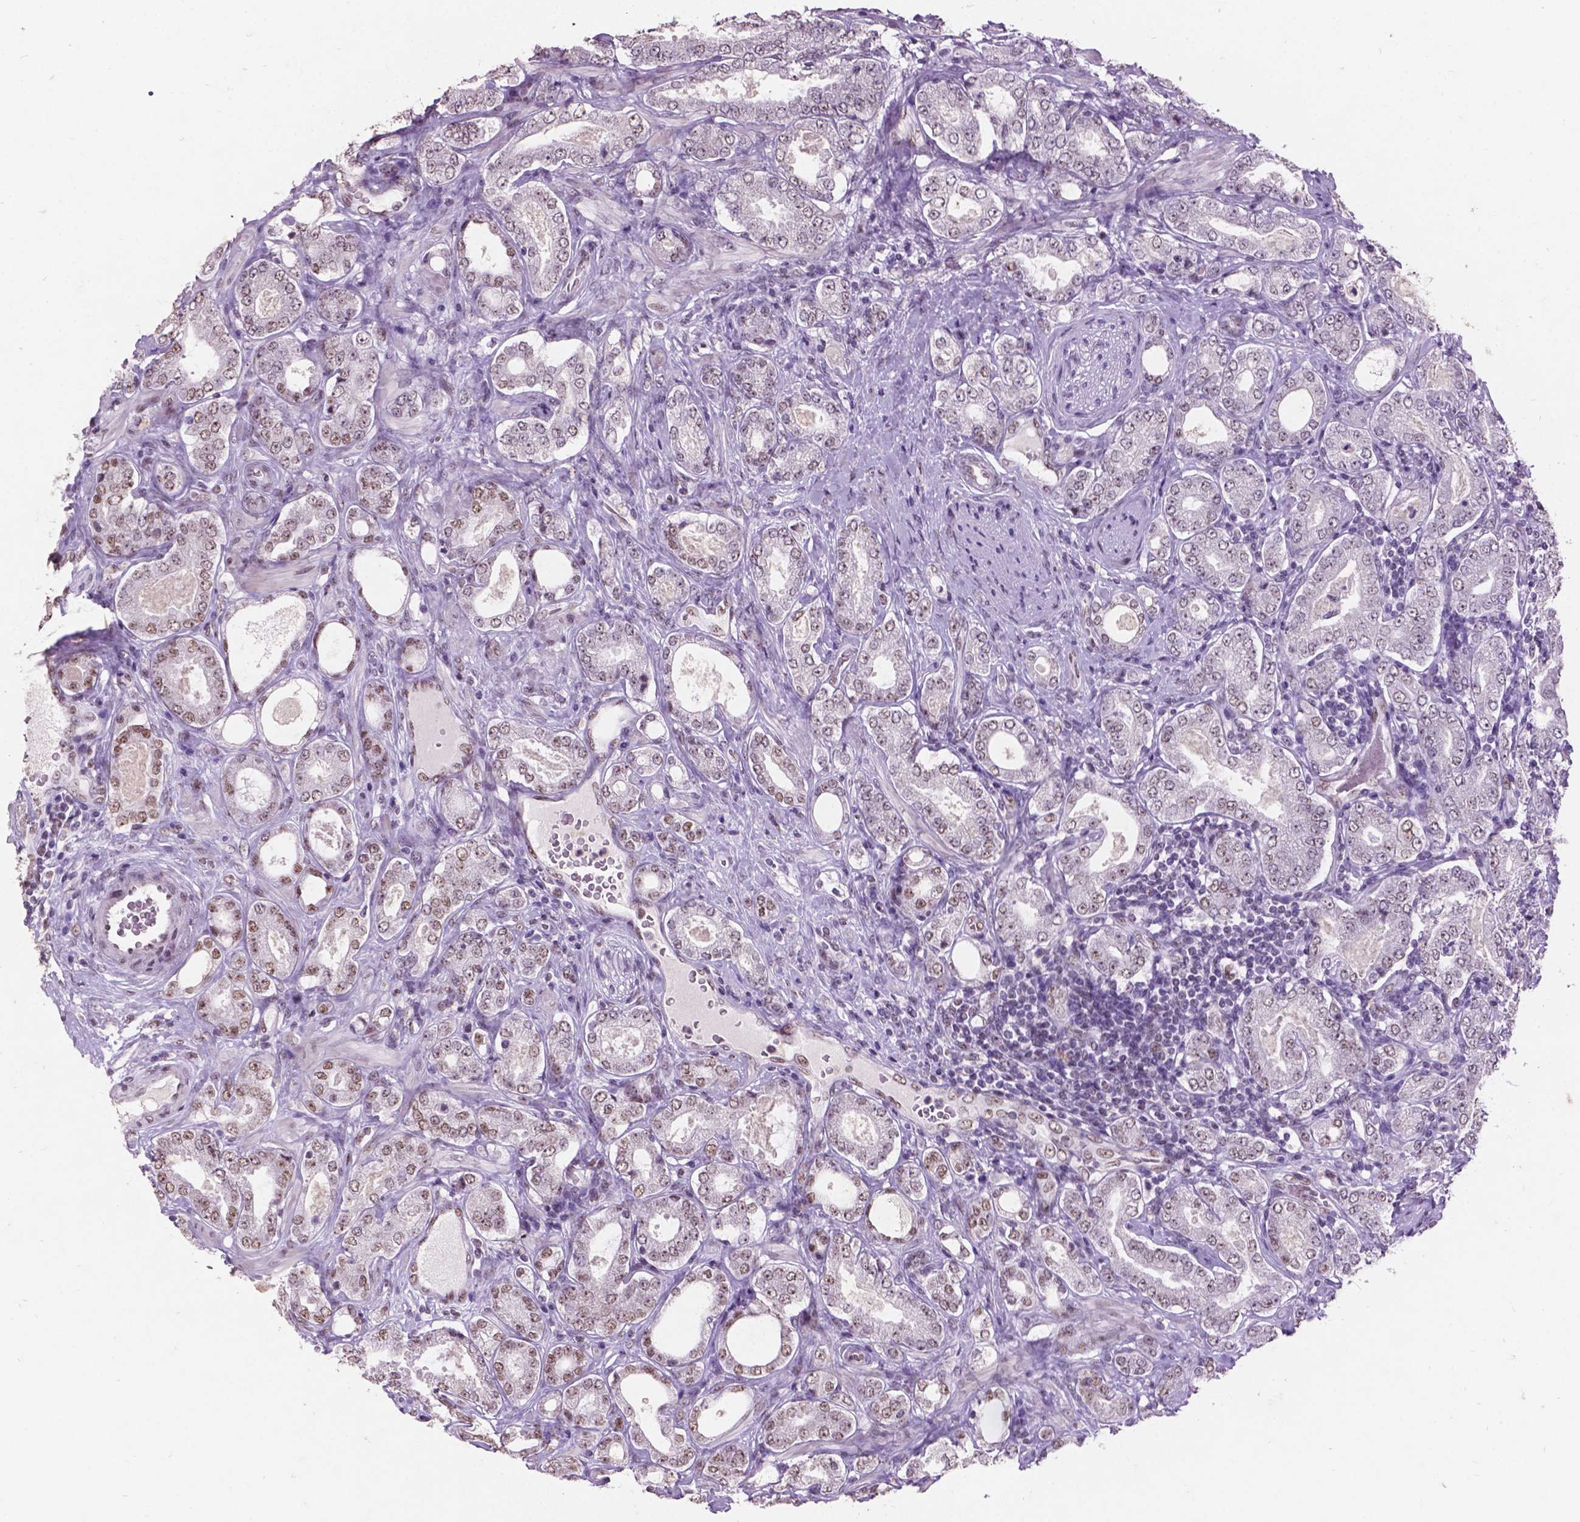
{"staining": {"intensity": "moderate", "quantity": "<25%", "location": "nuclear"}, "tissue": "prostate cancer", "cell_type": "Tumor cells", "image_type": "cancer", "snomed": [{"axis": "morphology", "description": "Adenocarcinoma, NOS"}, {"axis": "topography", "description": "Prostate"}], "caption": "Tumor cells show moderate nuclear positivity in approximately <25% of cells in prostate adenocarcinoma.", "gene": "COIL", "patient": {"sex": "male", "age": 64}}